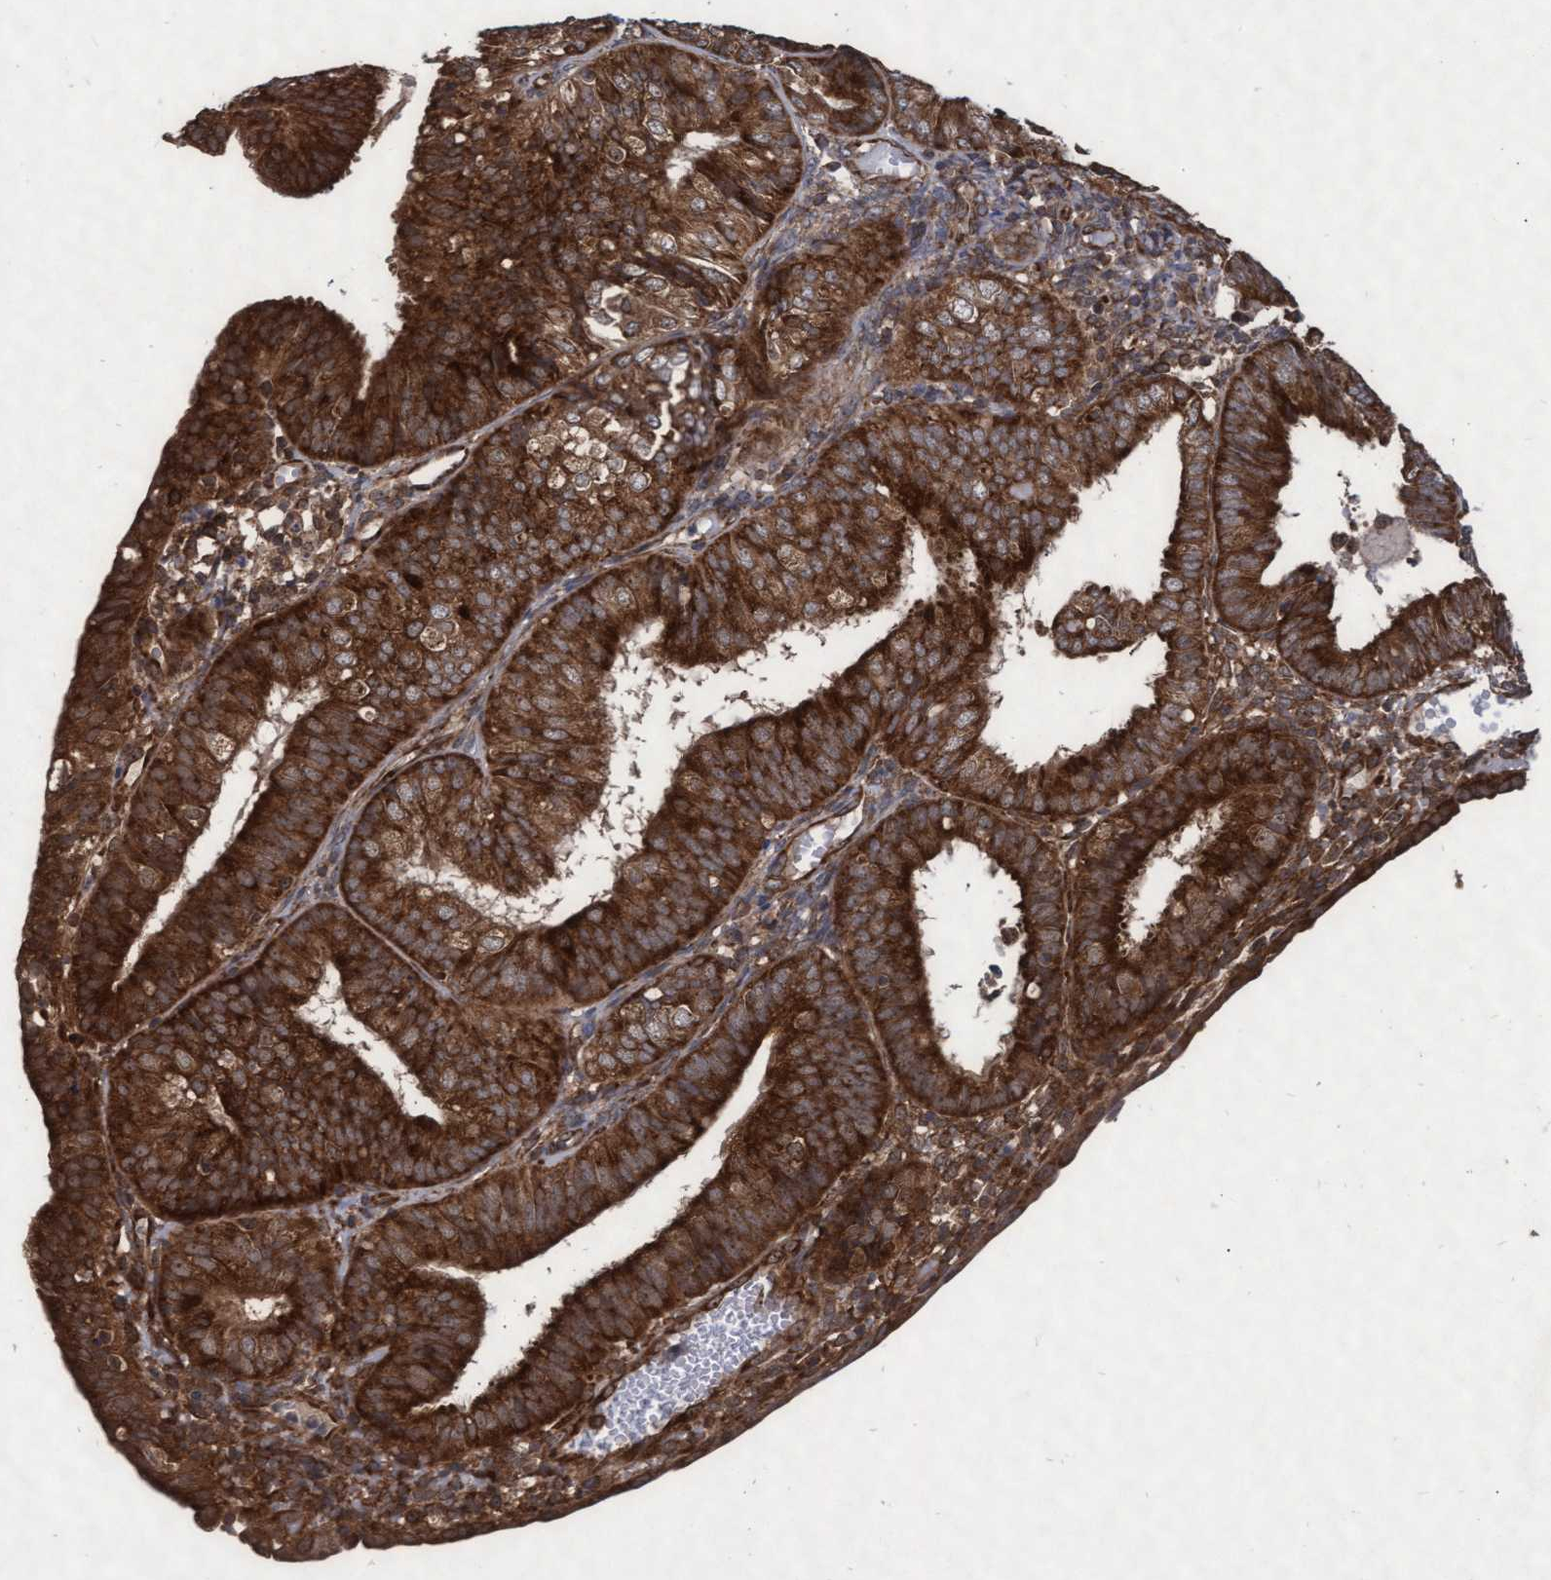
{"staining": {"intensity": "strong", "quantity": ">75%", "location": "cytoplasmic/membranous"}, "tissue": "endometrial cancer", "cell_type": "Tumor cells", "image_type": "cancer", "snomed": [{"axis": "morphology", "description": "Adenocarcinoma, NOS"}, {"axis": "topography", "description": "Endometrium"}], "caption": "Immunohistochemistry (IHC) micrograph of neoplastic tissue: human endometrial adenocarcinoma stained using IHC displays high levels of strong protein expression localized specifically in the cytoplasmic/membranous of tumor cells, appearing as a cytoplasmic/membranous brown color.", "gene": "ABCF2", "patient": {"sex": "female", "age": 58}}